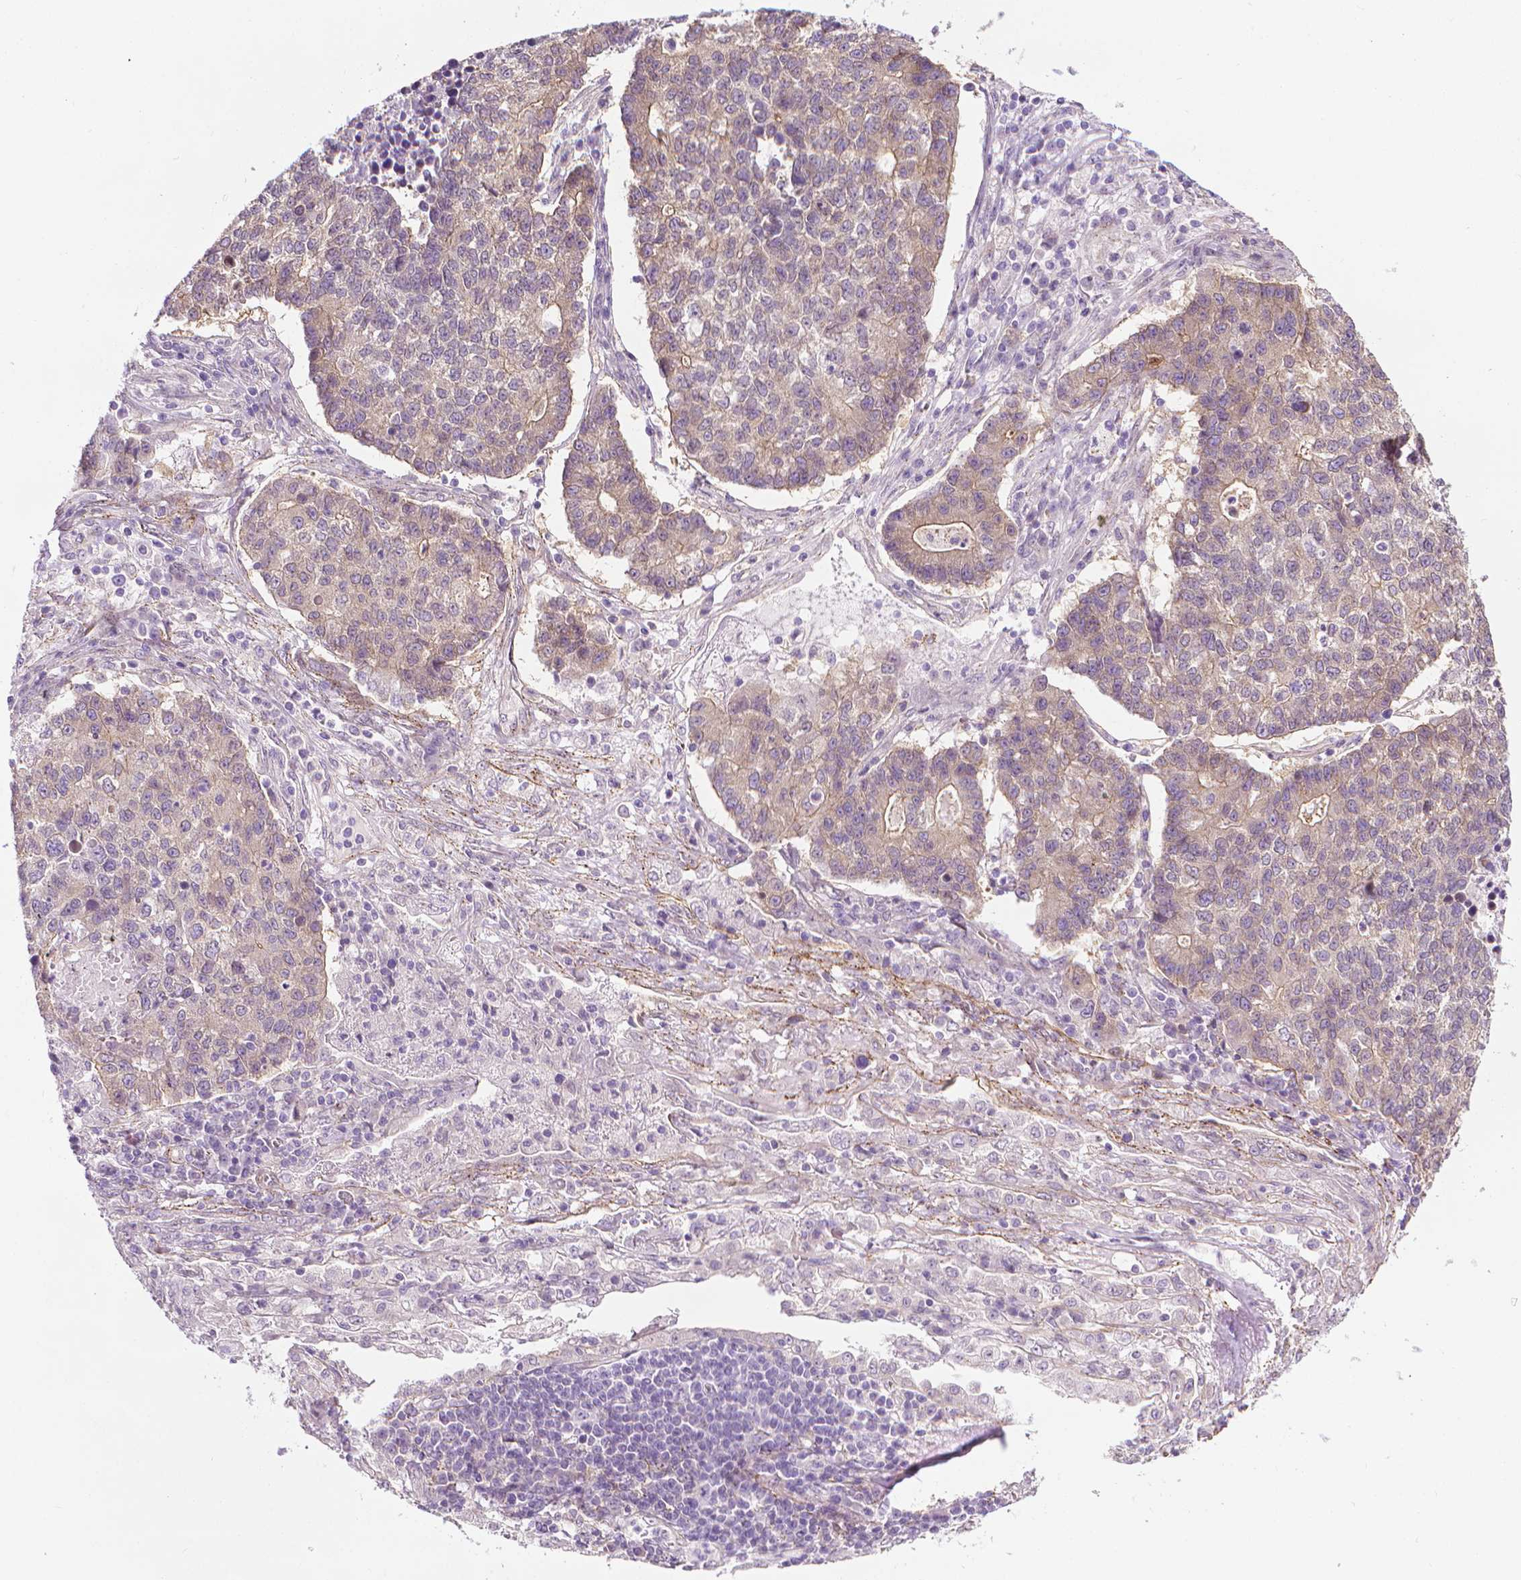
{"staining": {"intensity": "negative", "quantity": "none", "location": "none"}, "tissue": "lung cancer", "cell_type": "Tumor cells", "image_type": "cancer", "snomed": [{"axis": "morphology", "description": "Adenocarcinoma, NOS"}, {"axis": "topography", "description": "Lung"}], "caption": "Lung adenocarcinoma was stained to show a protein in brown. There is no significant staining in tumor cells.", "gene": "MCOLN3", "patient": {"sex": "male", "age": 57}}